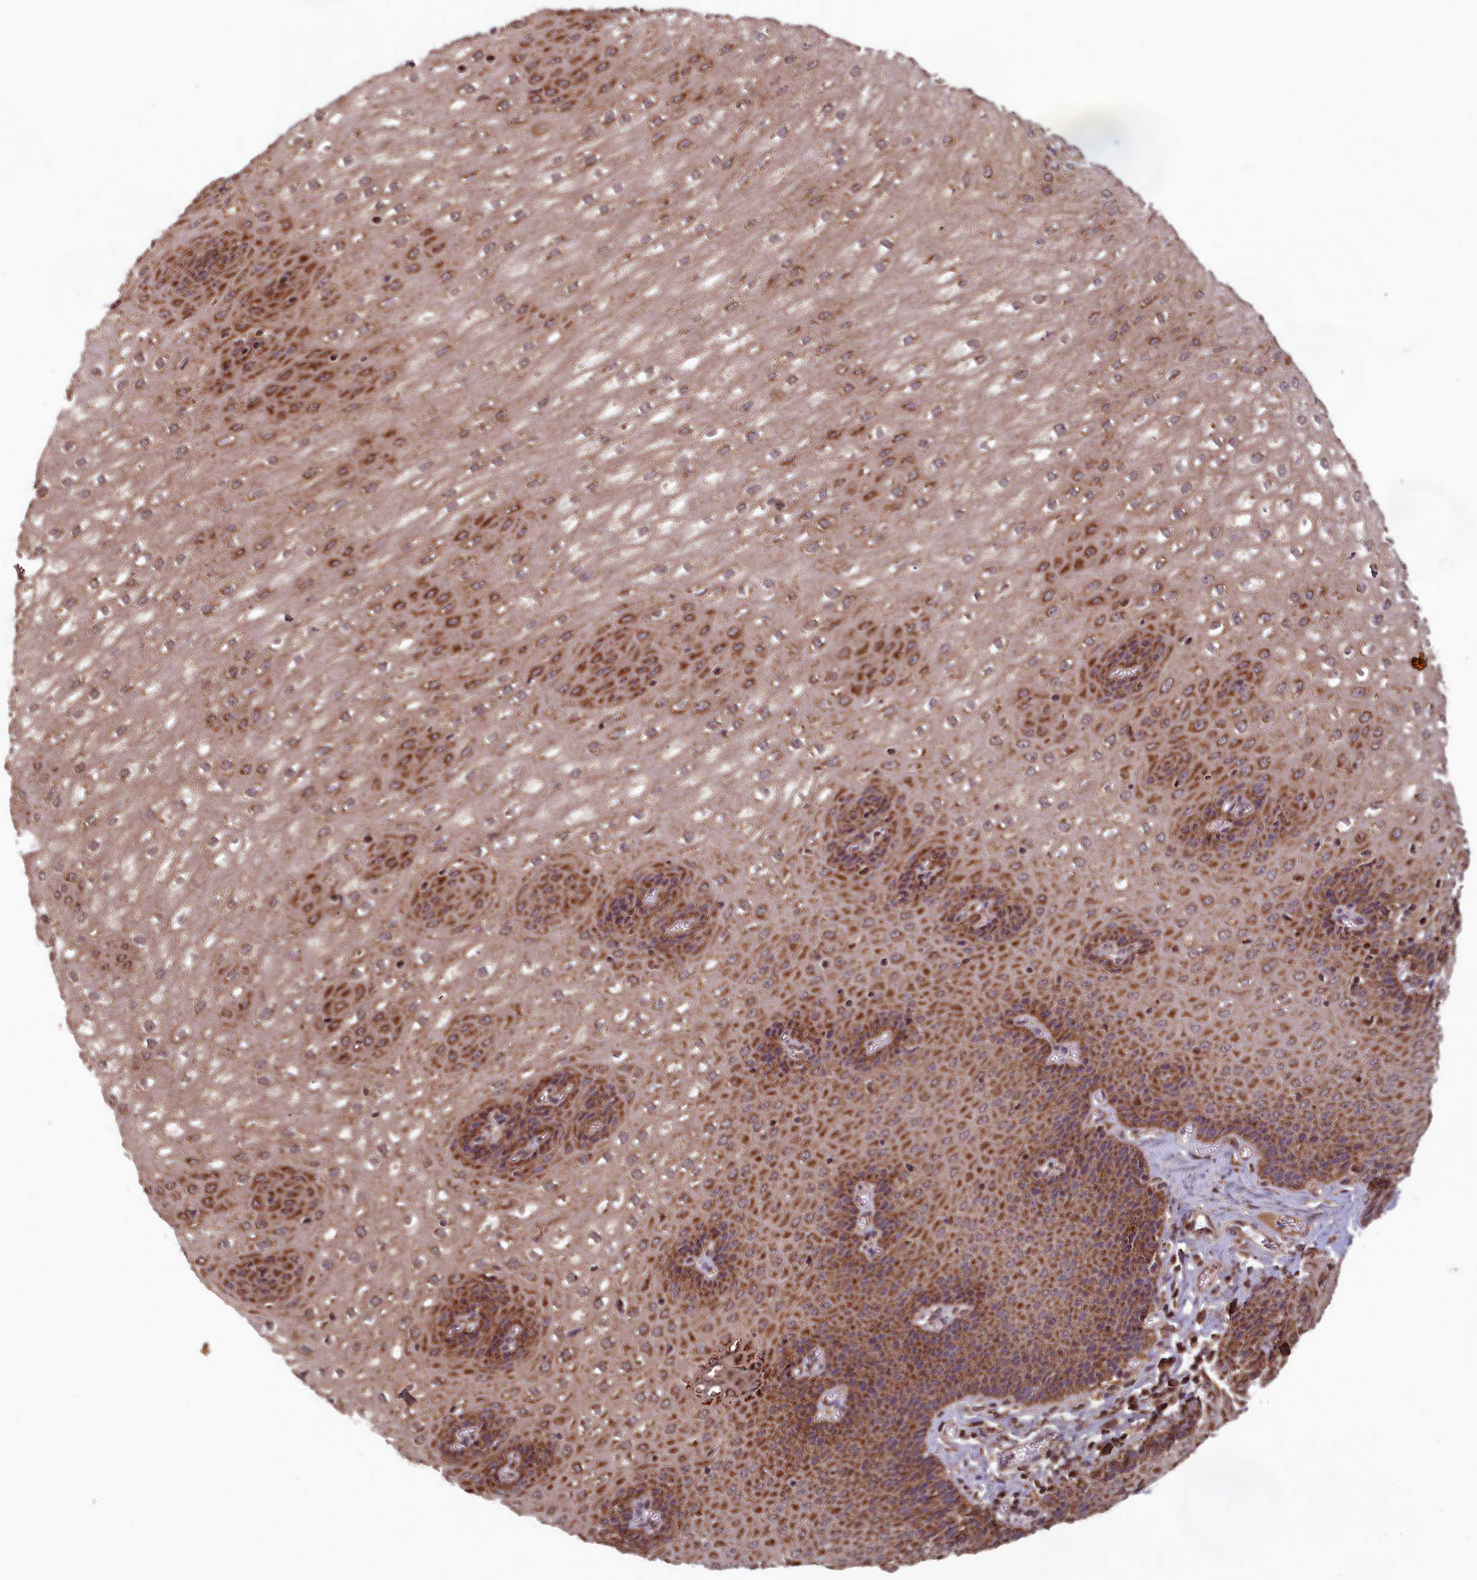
{"staining": {"intensity": "strong", "quantity": "25%-75%", "location": "cytoplasmic/membranous"}, "tissue": "esophagus", "cell_type": "Squamous epithelial cells", "image_type": "normal", "snomed": [{"axis": "morphology", "description": "Normal tissue, NOS"}, {"axis": "topography", "description": "Esophagus"}], "caption": "Squamous epithelial cells display high levels of strong cytoplasmic/membranous expression in about 25%-75% of cells in unremarkable human esophagus.", "gene": "CCDC15", "patient": {"sex": "male", "age": 60}}